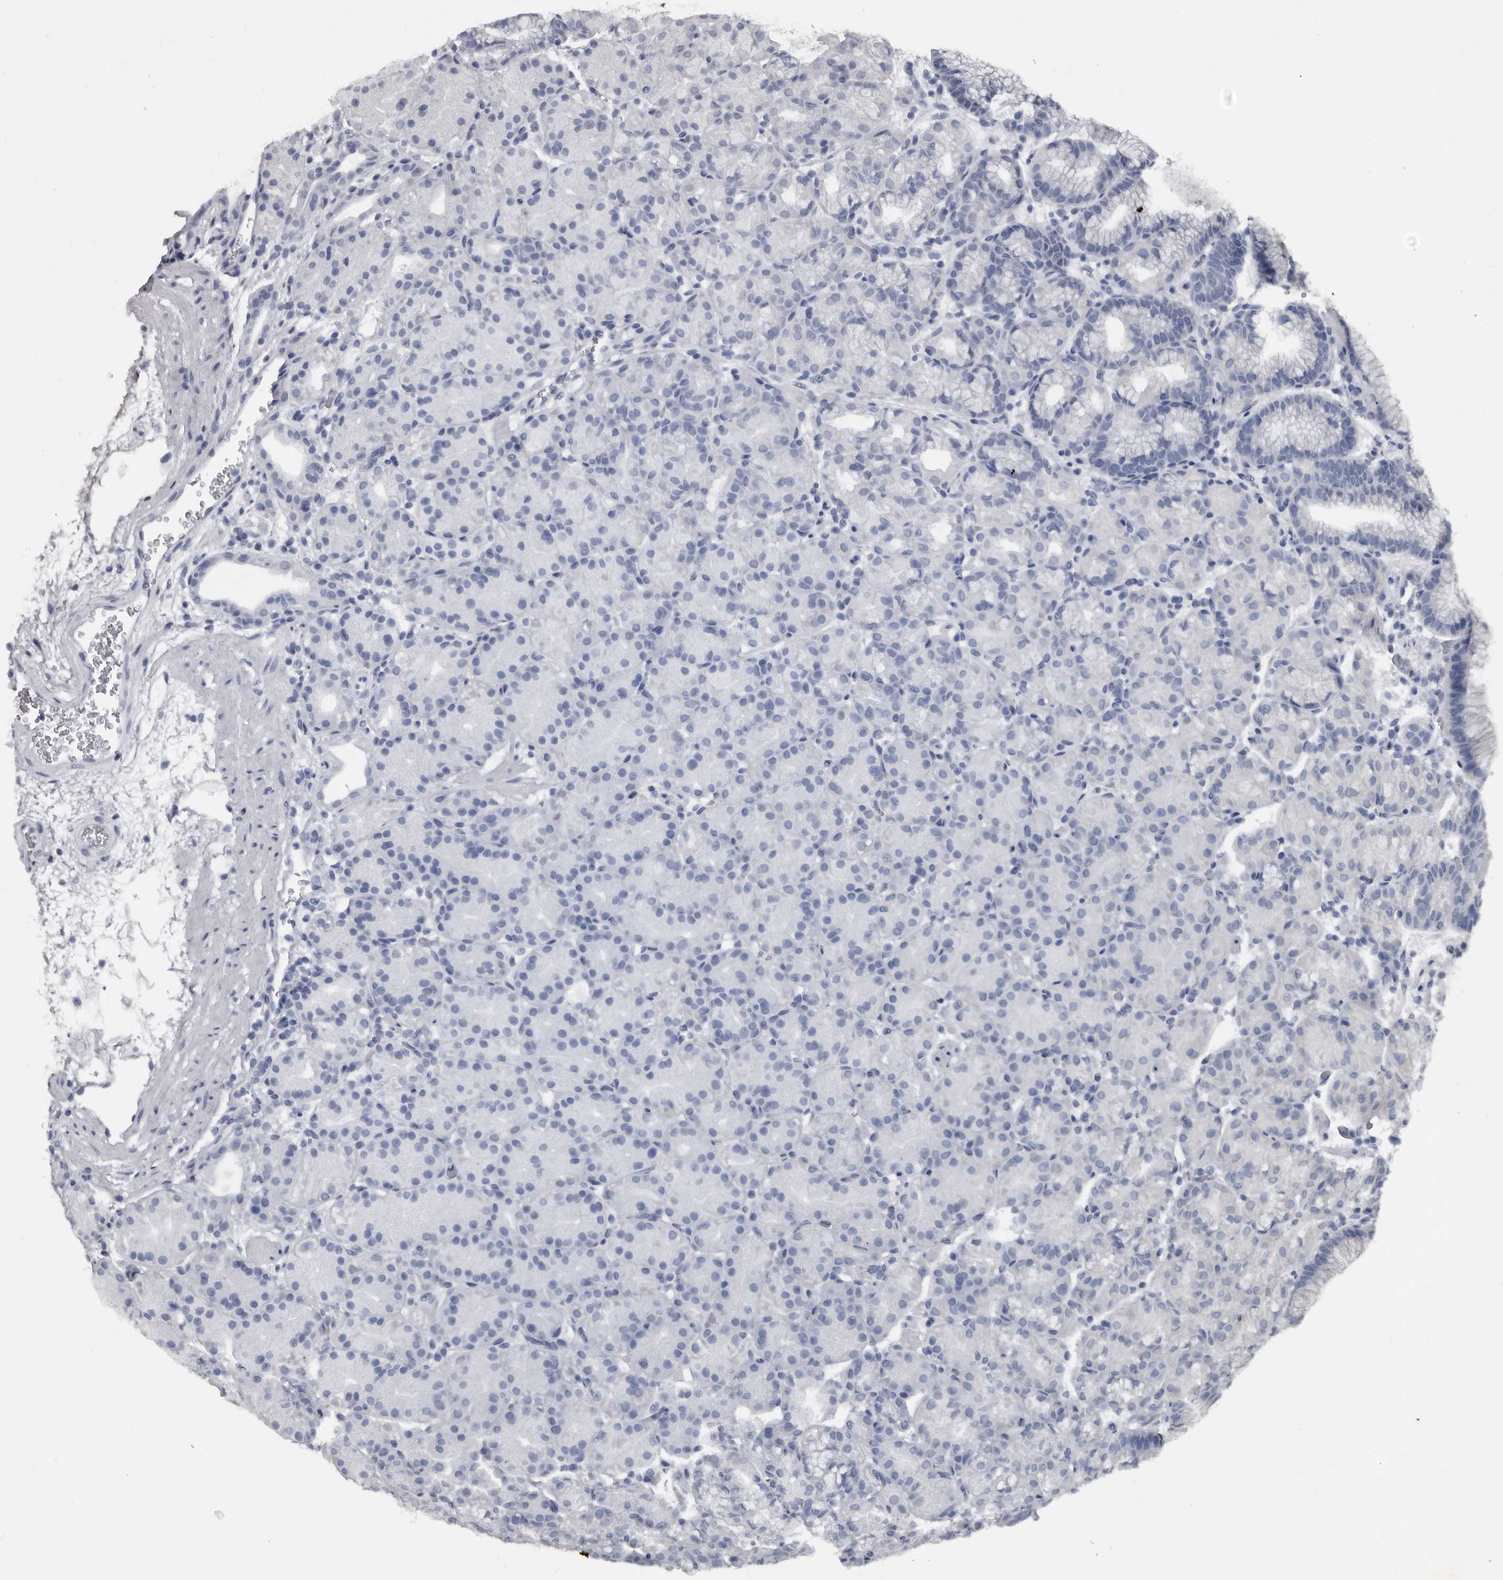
{"staining": {"intensity": "negative", "quantity": "none", "location": "none"}, "tissue": "stomach", "cell_type": "Glandular cells", "image_type": "normal", "snomed": [{"axis": "morphology", "description": "Normal tissue, NOS"}, {"axis": "topography", "description": "Stomach, upper"}], "caption": "IHC of benign human stomach displays no staining in glandular cells. (Brightfield microscopy of DAB (3,3'-diaminobenzidine) immunohistochemistry (IHC) at high magnification).", "gene": "GREB1", "patient": {"sex": "male", "age": 48}}